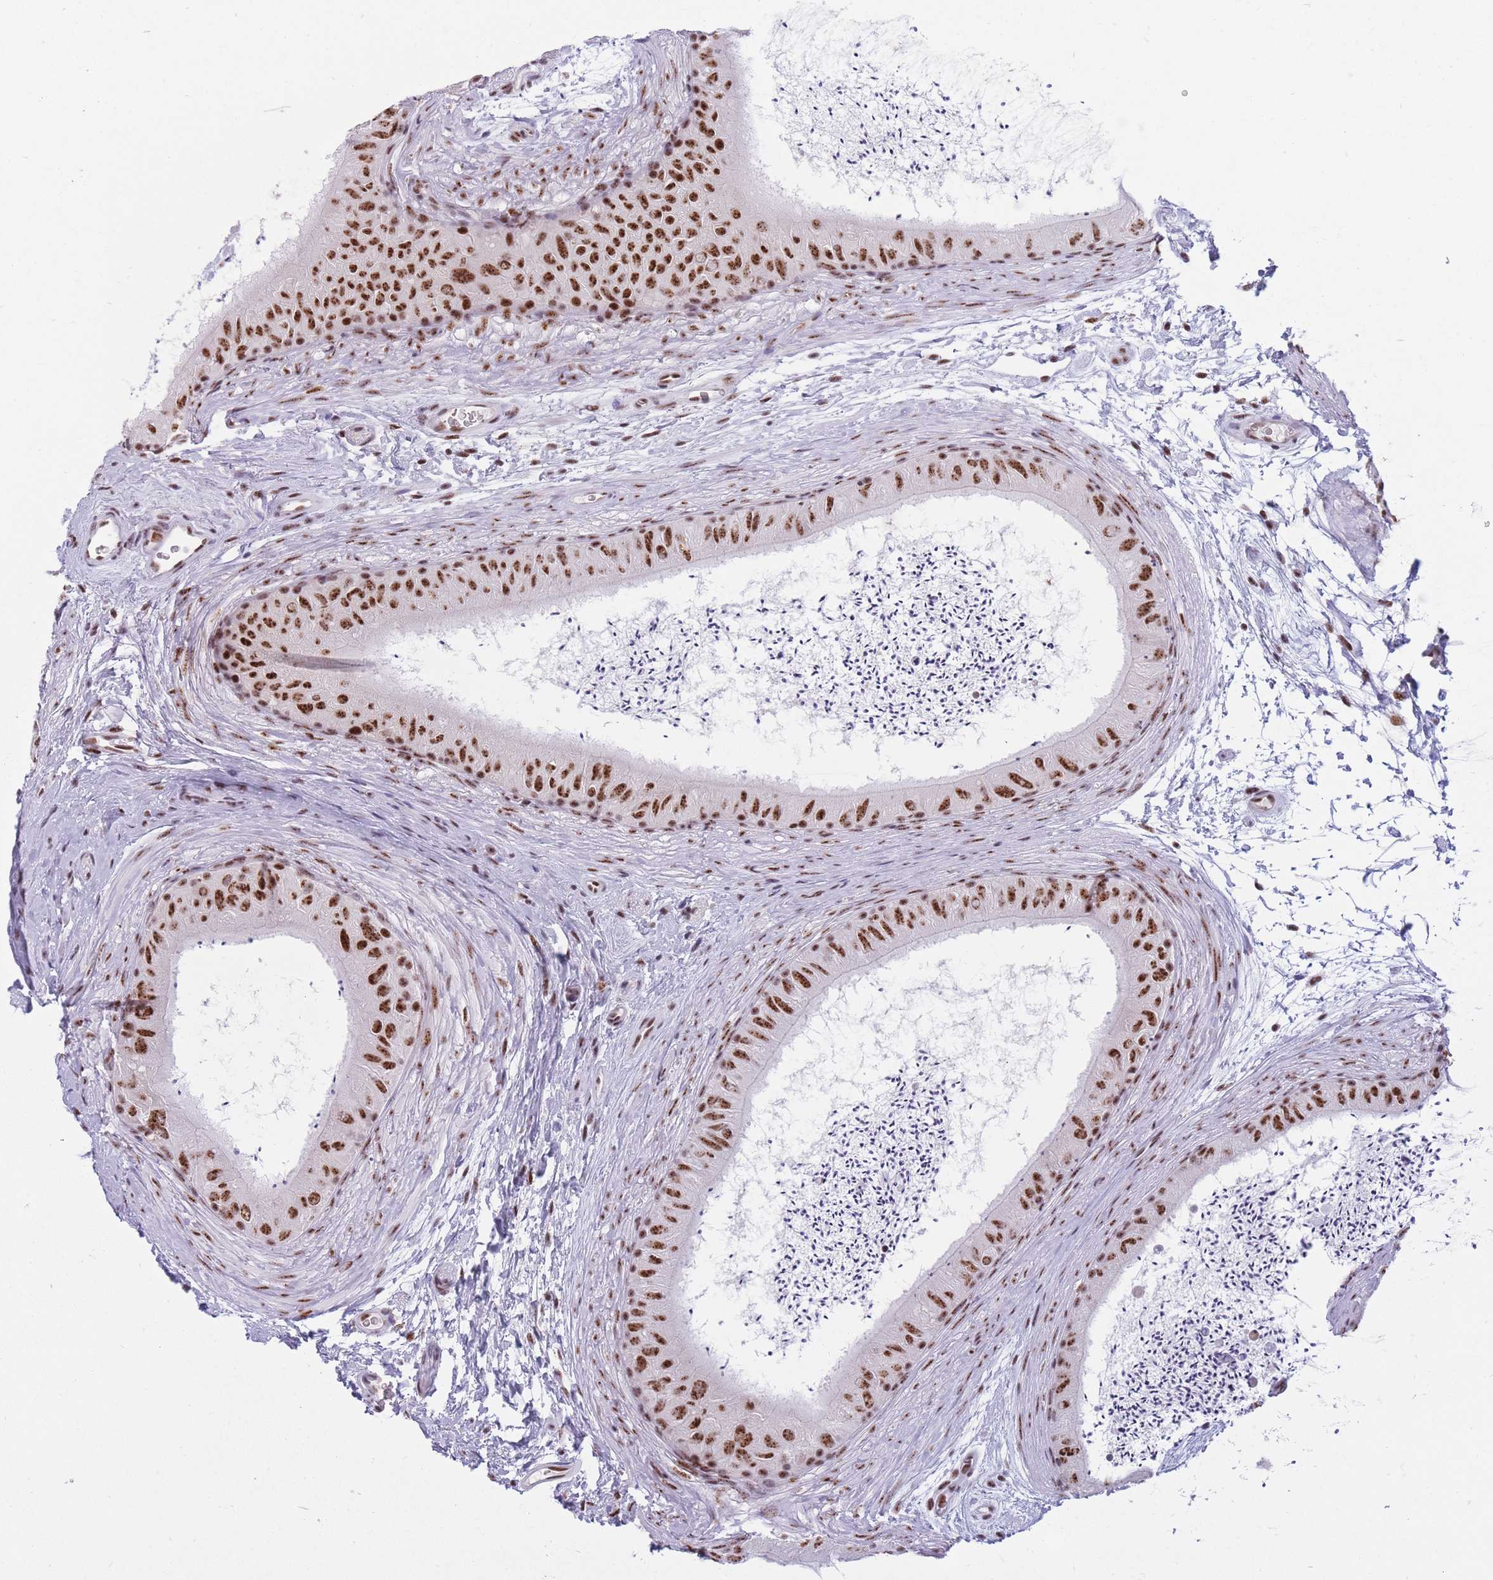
{"staining": {"intensity": "strong", "quantity": ">75%", "location": "nuclear"}, "tissue": "epididymis", "cell_type": "Glandular cells", "image_type": "normal", "snomed": [{"axis": "morphology", "description": "Normal tissue, NOS"}, {"axis": "topography", "description": "Epididymis"}], "caption": "Immunohistochemical staining of normal human epididymis reveals >75% levels of strong nuclear protein positivity in about >75% of glandular cells. The staining was performed using DAB (3,3'-diaminobenzidine), with brown indicating positive protein expression. Nuclei are stained blue with hematoxylin.", "gene": "TMEM35B", "patient": {"sex": "male", "age": 50}}